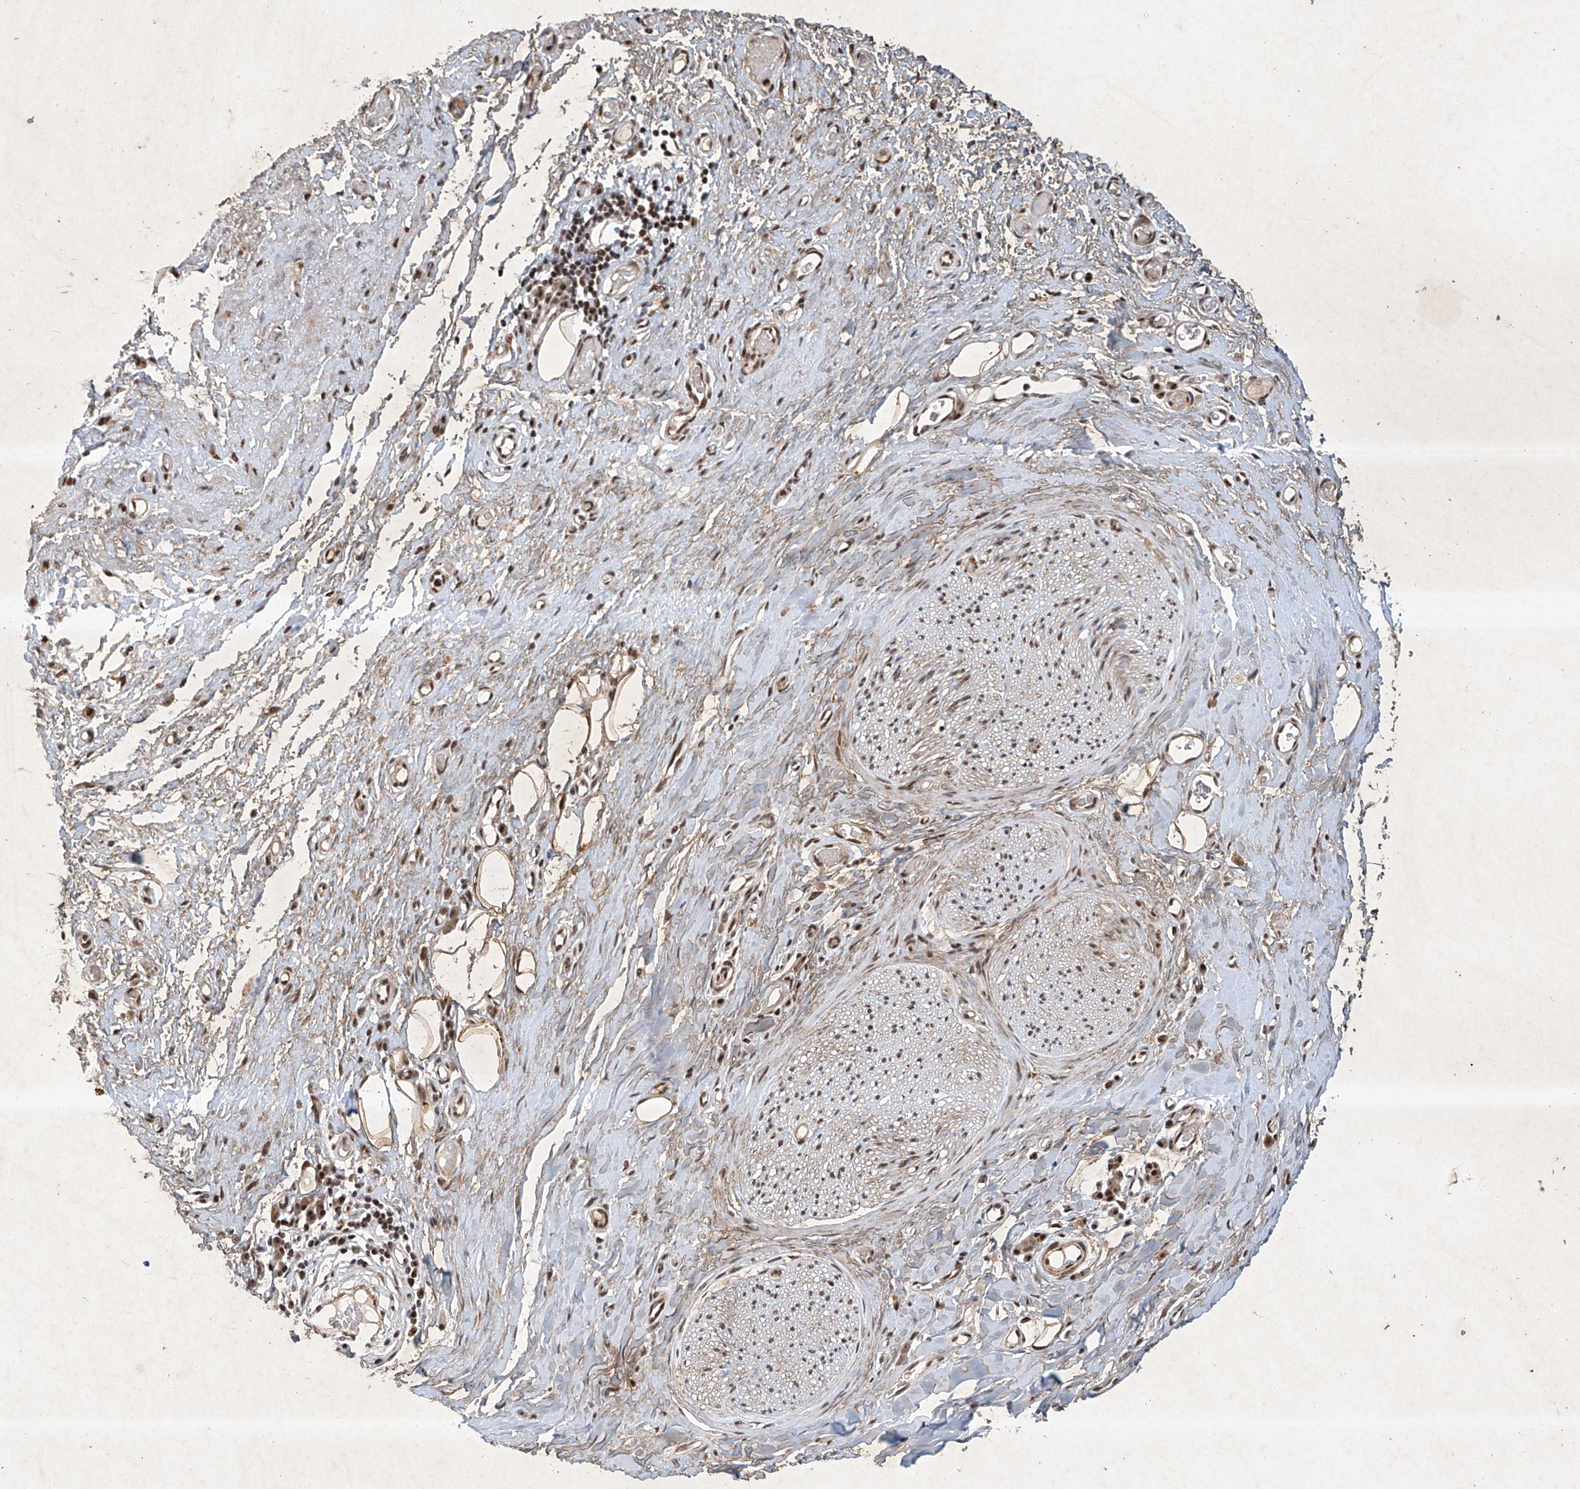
{"staining": {"intensity": "weak", "quantity": ">75%", "location": "cytoplasmic/membranous"}, "tissue": "adipose tissue", "cell_type": "Adipocytes", "image_type": "normal", "snomed": [{"axis": "morphology", "description": "Normal tissue, NOS"}, {"axis": "morphology", "description": "Adenocarcinoma, NOS"}, {"axis": "topography", "description": "Esophagus"}, {"axis": "topography", "description": "Stomach, upper"}, {"axis": "topography", "description": "Peripheral nerve tissue"}], "caption": "The image exhibits a brown stain indicating the presence of a protein in the cytoplasmic/membranous of adipocytes in adipose tissue.", "gene": "ZNF470", "patient": {"sex": "male", "age": 62}}